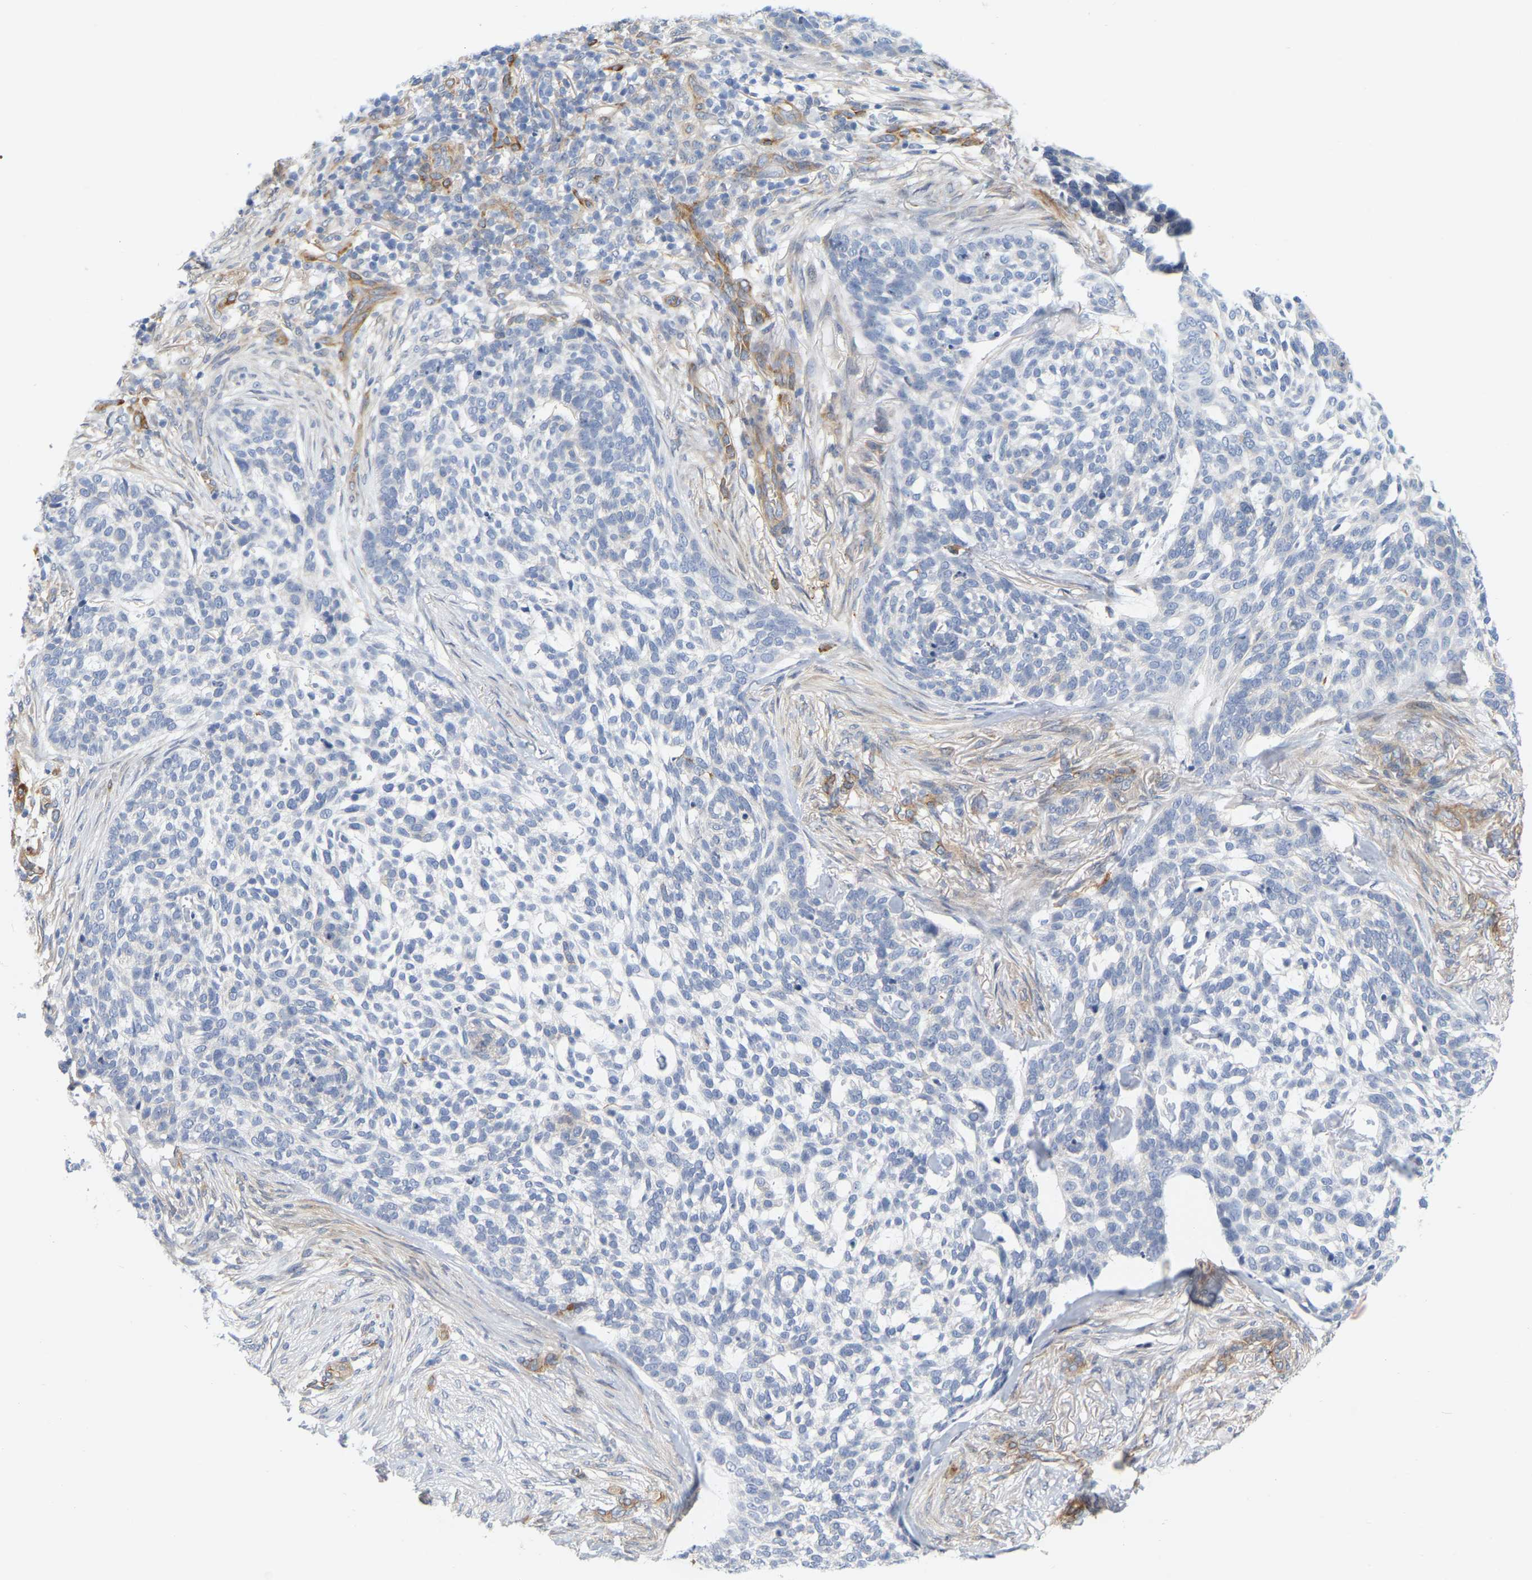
{"staining": {"intensity": "negative", "quantity": "none", "location": "none"}, "tissue": "skin cancer", "cell_type": "Tumor cells", "image_type": "cancer", "snomed": [{"axis": "morphology", "description": "Basal cell carcinoma"}, {"axis": "topography", "description": "Skin"}], "caption": "Protein analysis of basal cell carcinoma (skin) demonstrates no significant staining in tumor cells.", "gene": "RAPH1", "patient": {"sex": "female", "age": 64}}